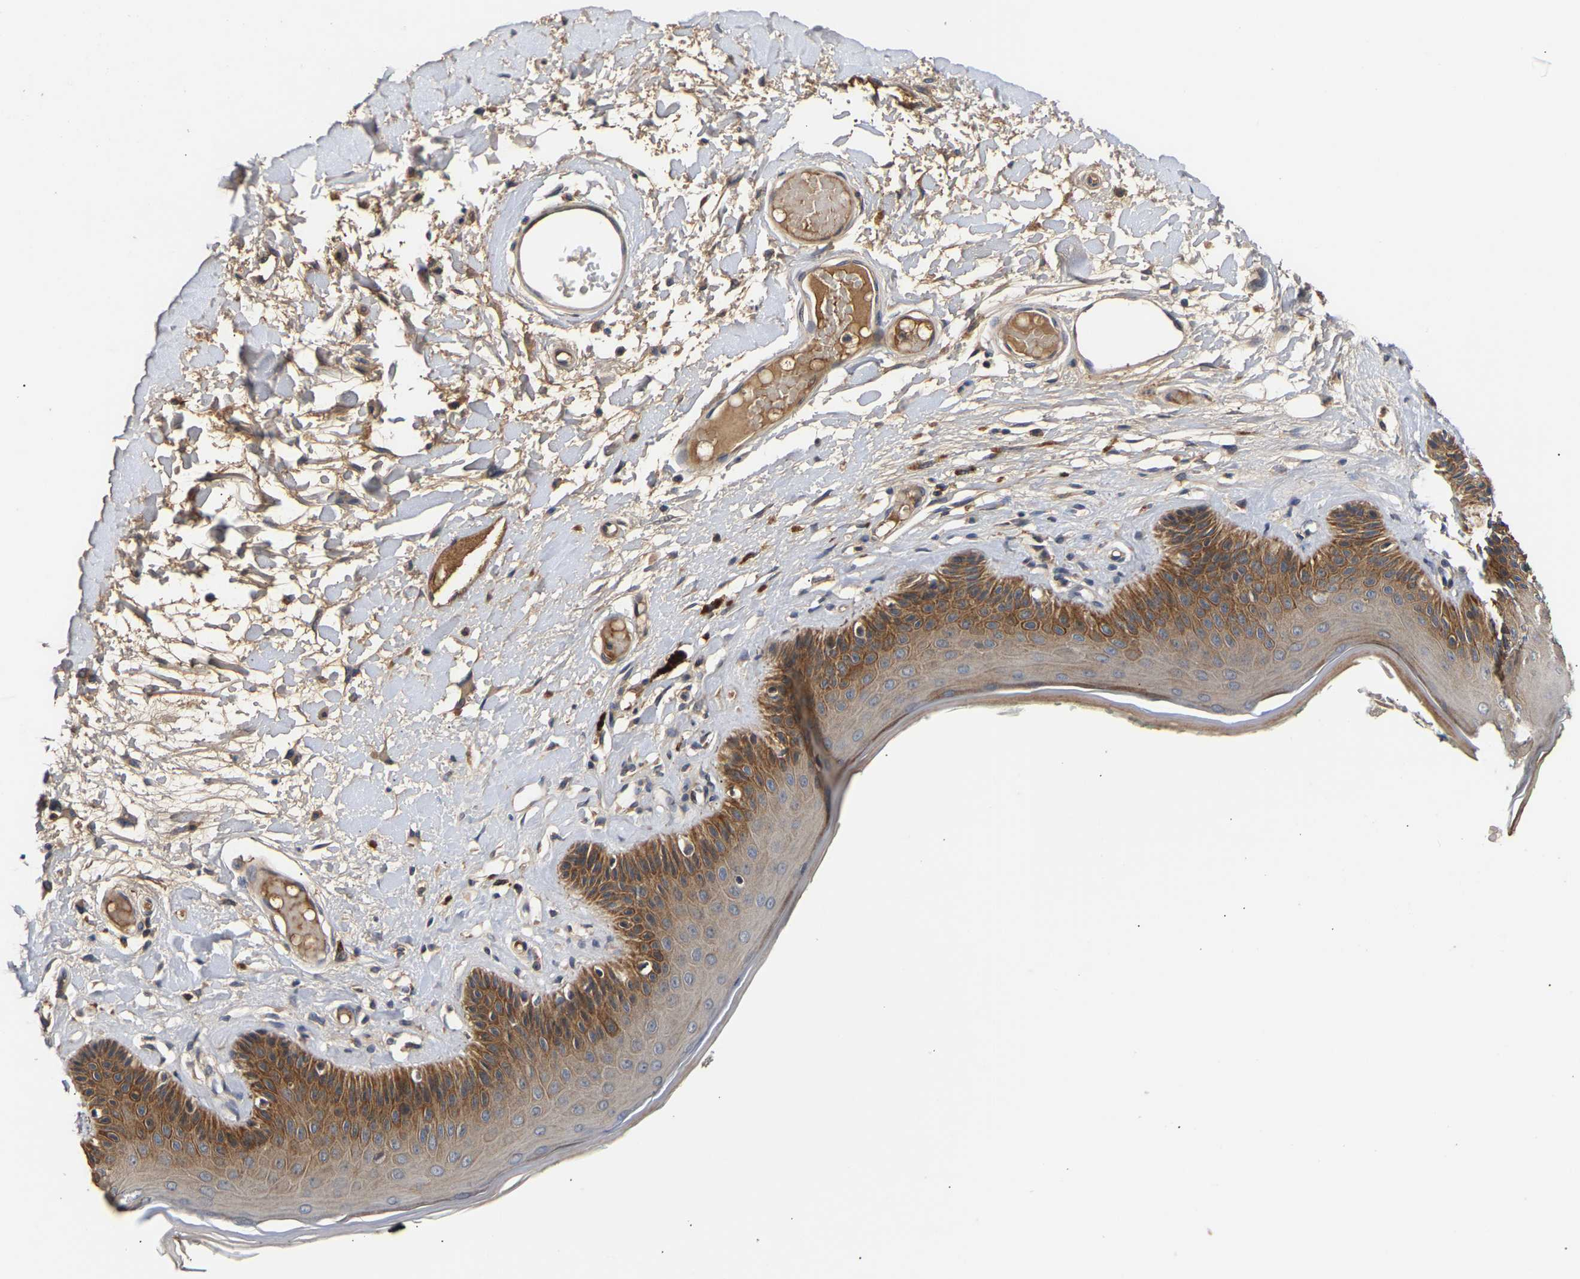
{"staining": {"intensity": "moderate", "quantity": "25%-75%", "location": "cytoplasmic/membranous"}, "tissue": "skin", "cell_type": "Epidermal cells", "image_type": "normal", "snomed": [{"axis": "morphology", "description": "Normal tissue, NOS"}, {"axis": "topography", "description": "Vulva"}], "caption": "Unremarkable skin demonstrates moderate cytoplasmic/membranous expression in approximately 25%-75% of epidermal cells (Stains: DAB in brown, nuclei in blue, Microscopy: brightfield microscopy at high magnification)..", "gene": "KASH5", "patient": {"sex": "female", "age": 73}}